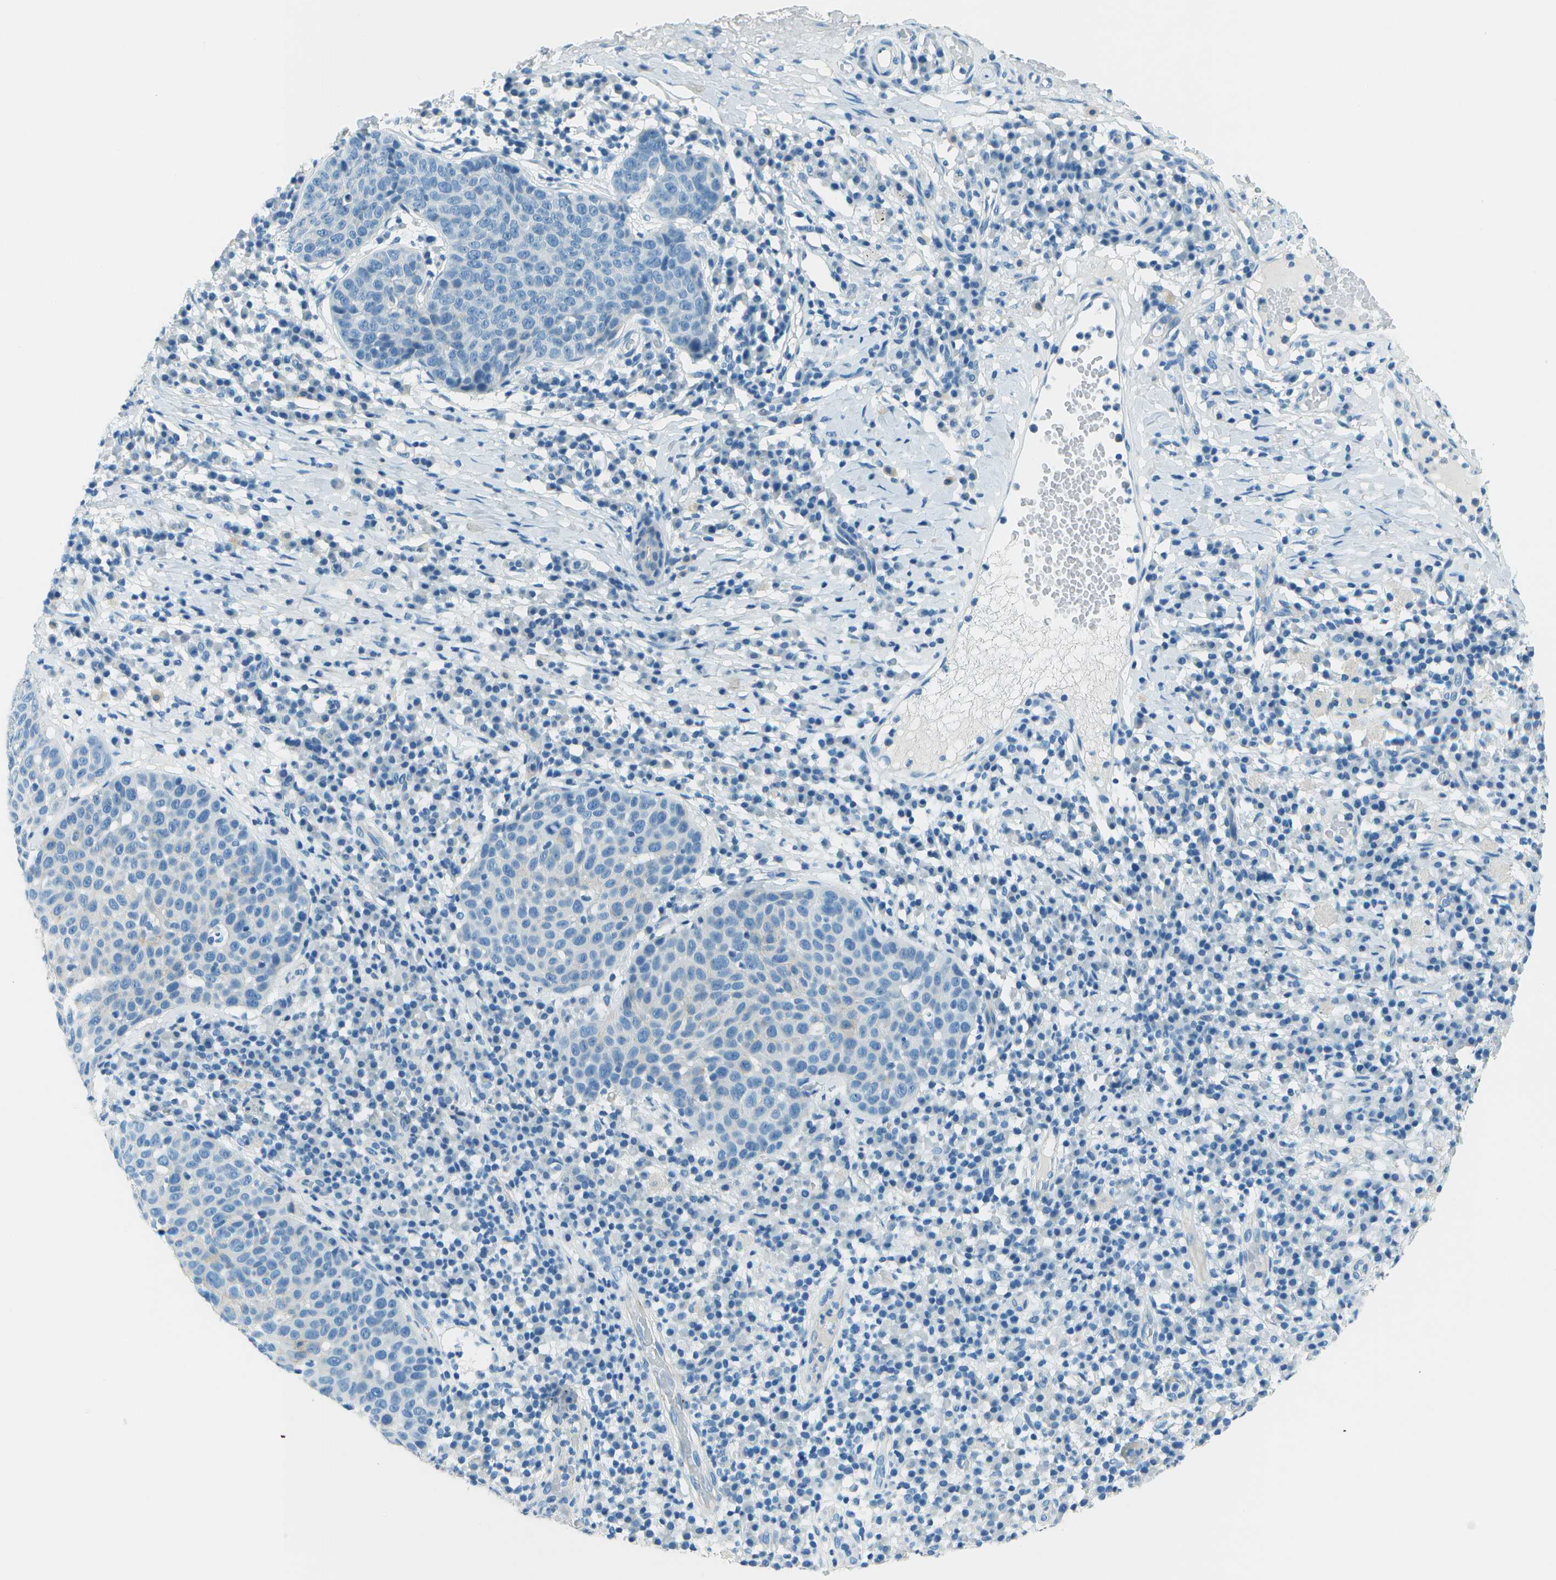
{"staining": {"intensity": "negative", "quantity": "none", "location": "none"}, "tissue": "skin cancer", "cell_type": "Tumor cells", "image_type": "cancer", "snomed": [{"axis": "morphology", "description": "Squamous cell carcinoma in situ, NOS"}, {"axis": "morphology", "description": "Squamous cell carcinoma, NOS"}, {"axis": "topography", "description": "Skin"}], "caption": "Immunohistochemistry photomicrograph of skin squamous cell carcinoma in situ stained for a protein (brown), which exhibits no staining in tumor cells.", "gene": "SLC16A10", "patient": {"sex": "male", "age": 93}}